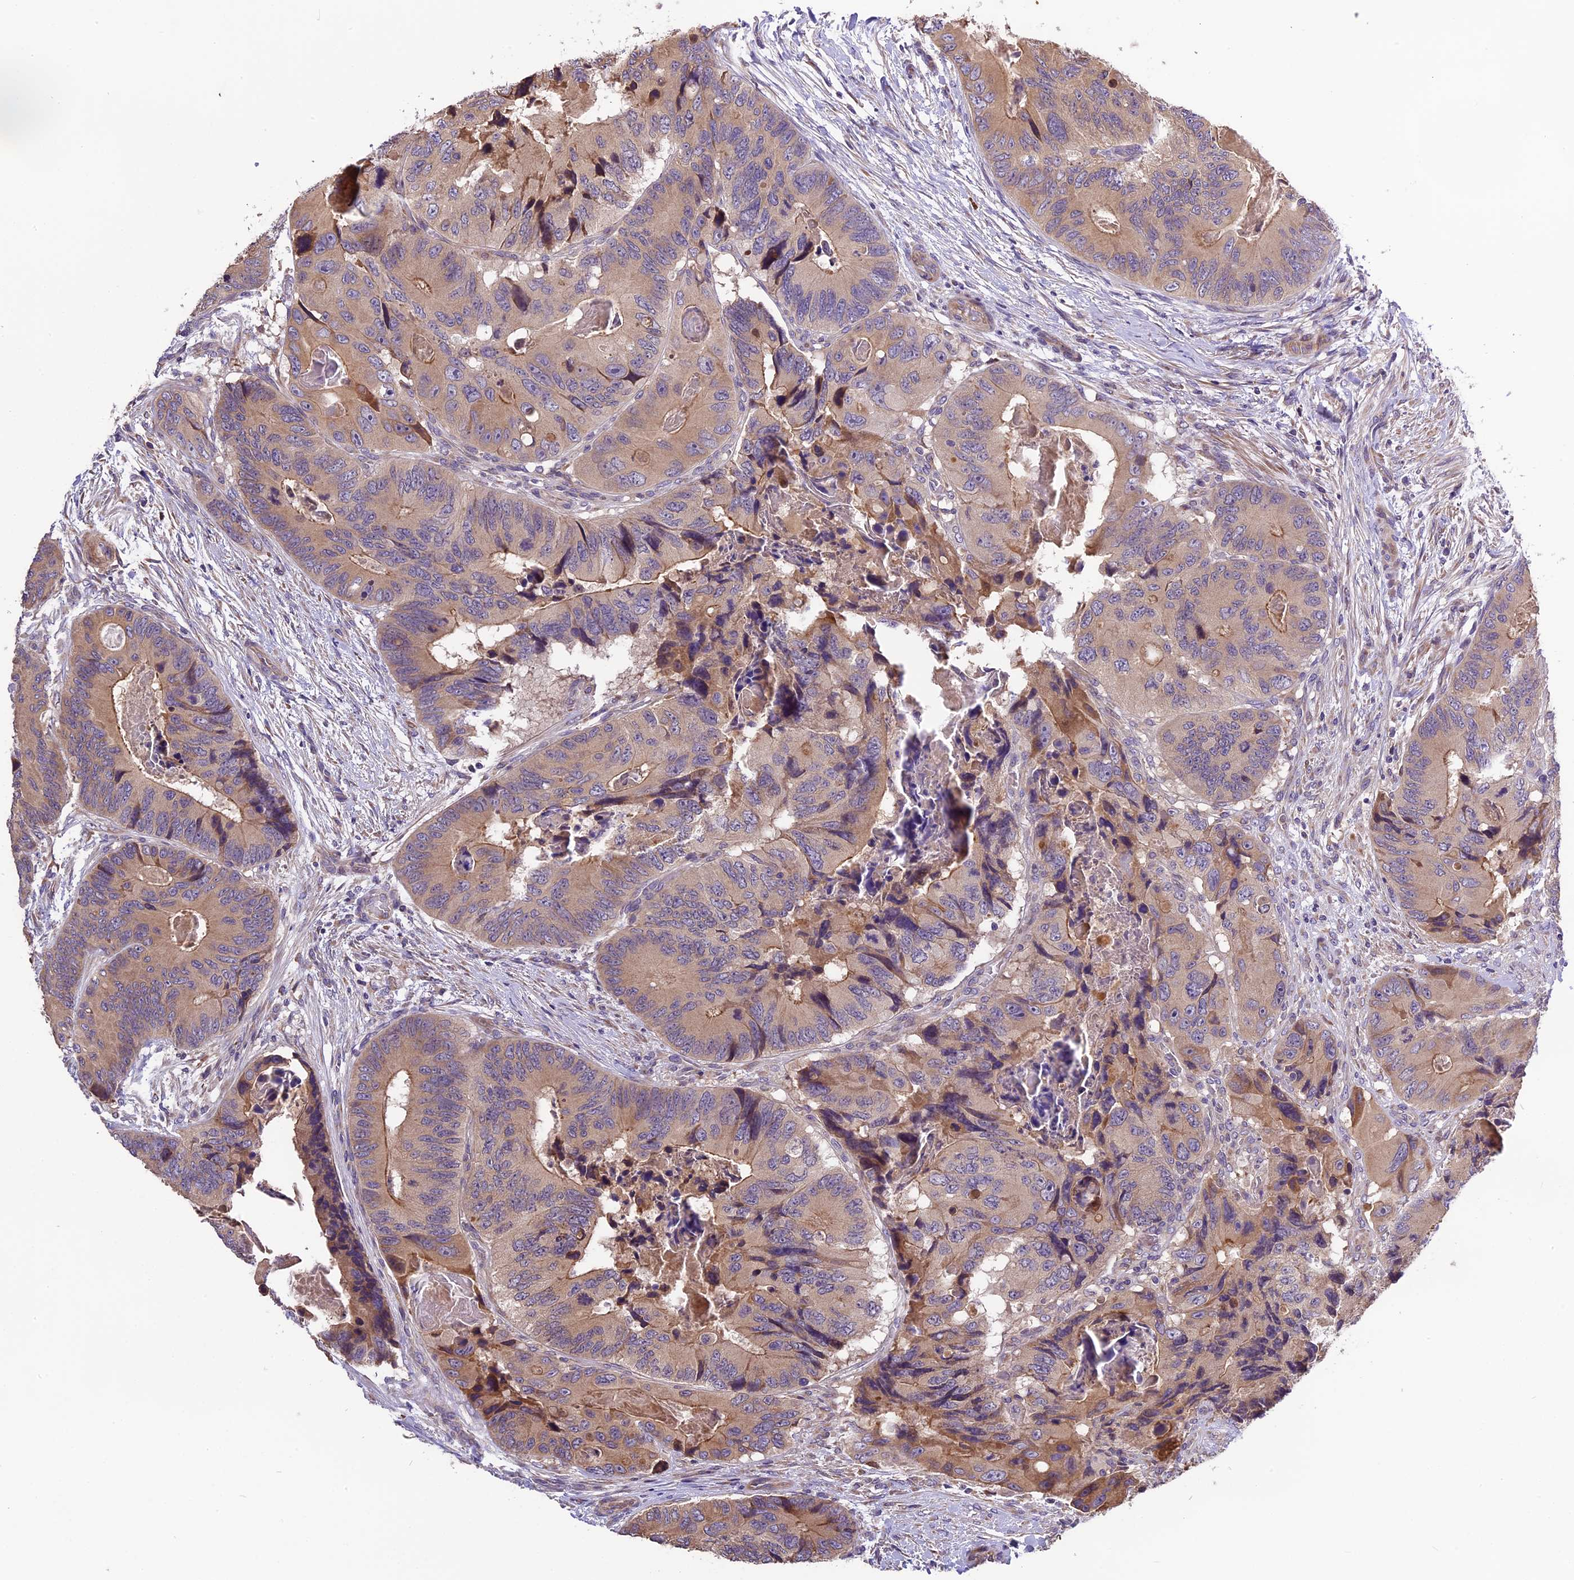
{"staining": {"intensity": "moderate", "quantity": ">75%", "location": "cytoplasmic/membranous"}, "tissue": "colorectal cancer", "cell_type": "Tumor cells", "image_type": "cancer", "snomed": [{"axis": "morphology", "description": "Adenocarcinoma, NOS"}, {"axis": "topography", "description": "Colon"}], "caption": "Protein analysis of colorectal cancer (adenocarcinoma) tissue exhibits moderate cytoplasmic/membranous staining in about >75% of tumor cells. (Stains: DAB in brown, nuclei in blue, Microscopy: brightfield microscopy at high magnification).", "gene": "ABCC10", "patient": {"sex": "male", "age": 84}}